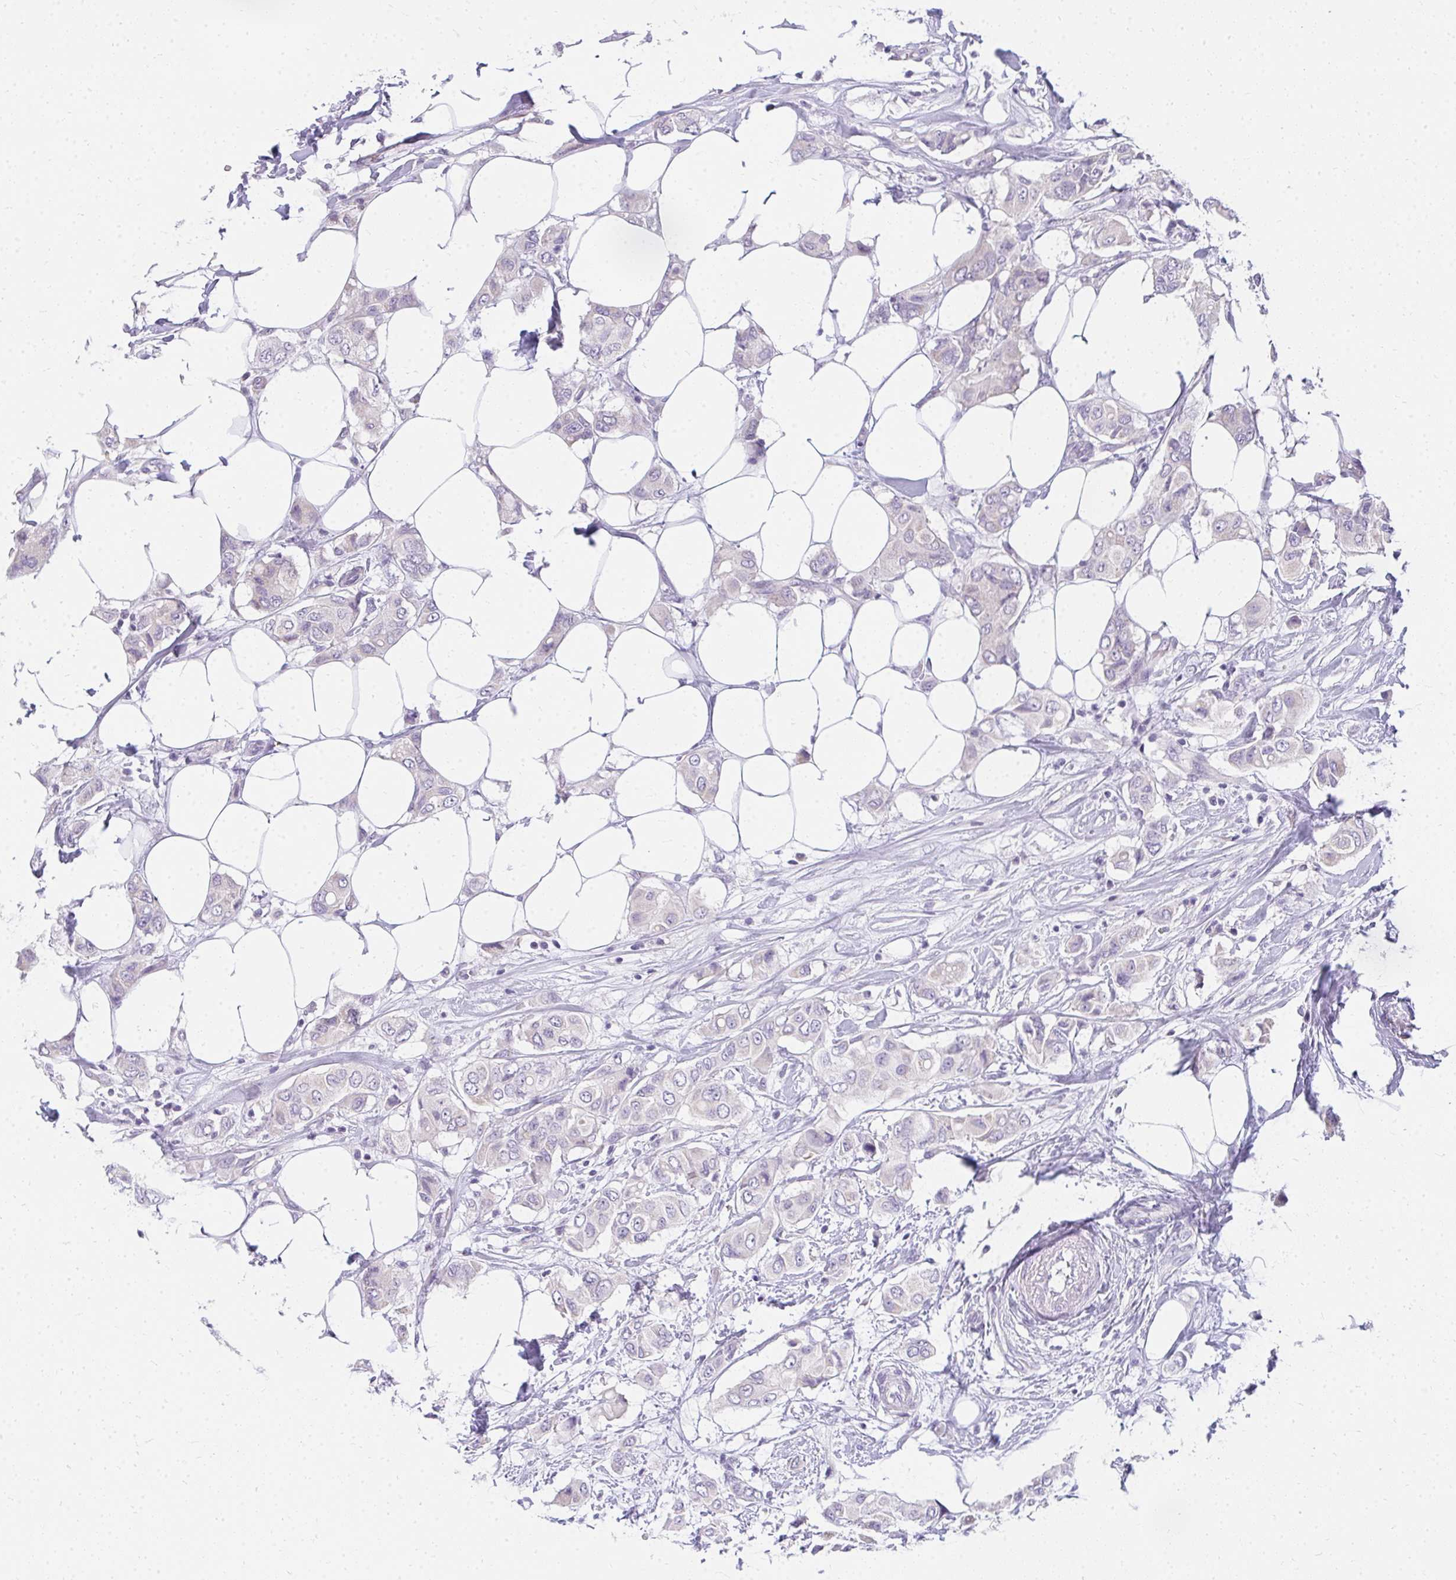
{"staining": {"intensity": "negative", "quantity": "none", "location": "none"}, "tissue": "breast cancer", "cell_type": "Tumor cells", "image_type": "cancer", "snomed": [{"axis": "morphology", "description": "Lobular carcinoma"}, {"axis": "topography", "description": "Breast"}], "caption": "Immunohistochemistry (IHC) histopathology image of neoplastic tissue: human breast cancer (lobular carcinoma) stained with DAB exhibits no significant protein positivity in tumor cells. Nuclei are stained in blue.", "gene": "PPP1R3G", "patient": {"sex": "female", "age": 51}}